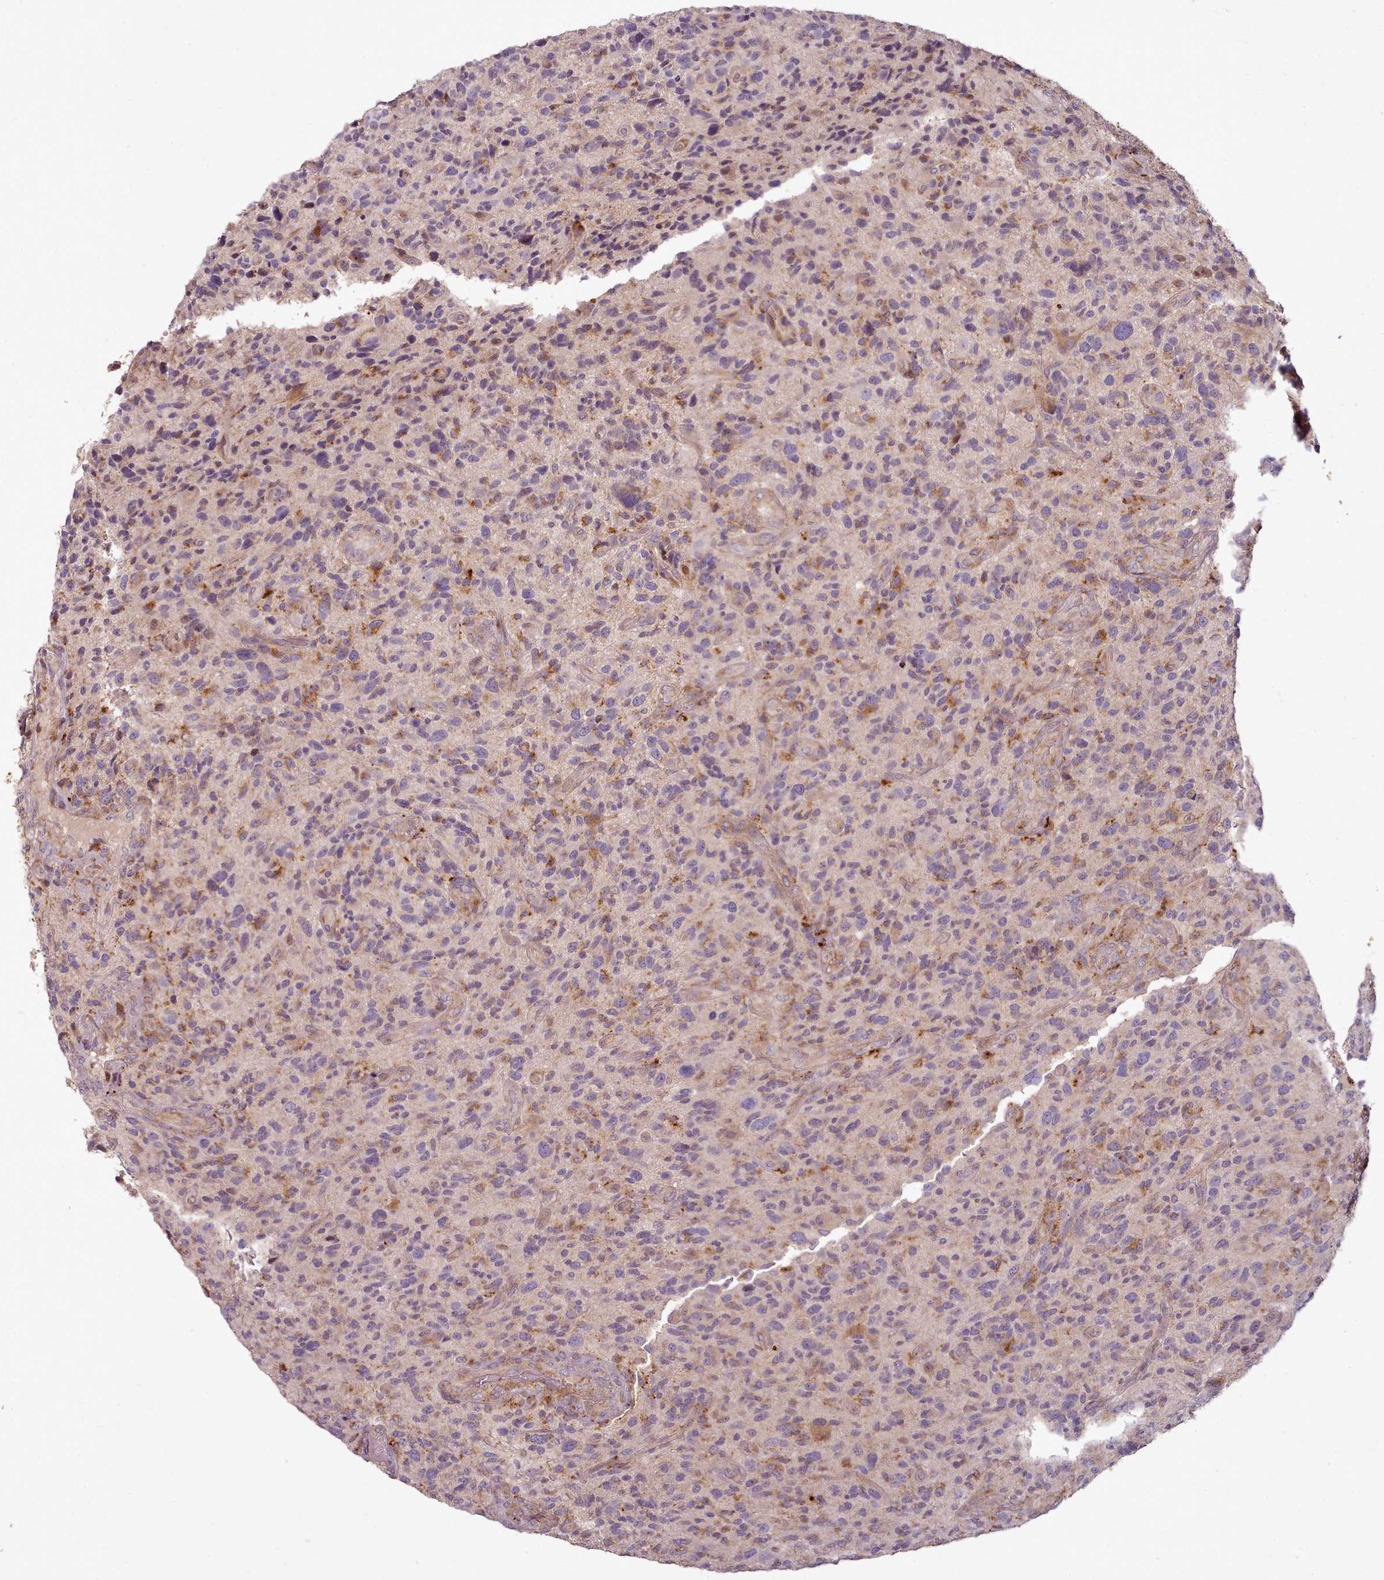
{"staining": {"intensity": "moderate", "quantity": "<25%", "location": "cytoplasmic/membranous"}, "tissue": "glioma", "cell_type": "Tumor cells", "image_type": "cancer", "snomed": [{"axis": "morphology", "description": "Glioma, malignant, High grade"}, {"axis": "topography", "description": "Brain"}], "caption": "Malignant high-grade glioma stained with immunohistochemistry demonstrates moderate cytoplasmic/membranous positivity in approximately <25% of tumor cells.", "gene": "C1QTNF5", "patient": {"sex": "male", "age": 47}}